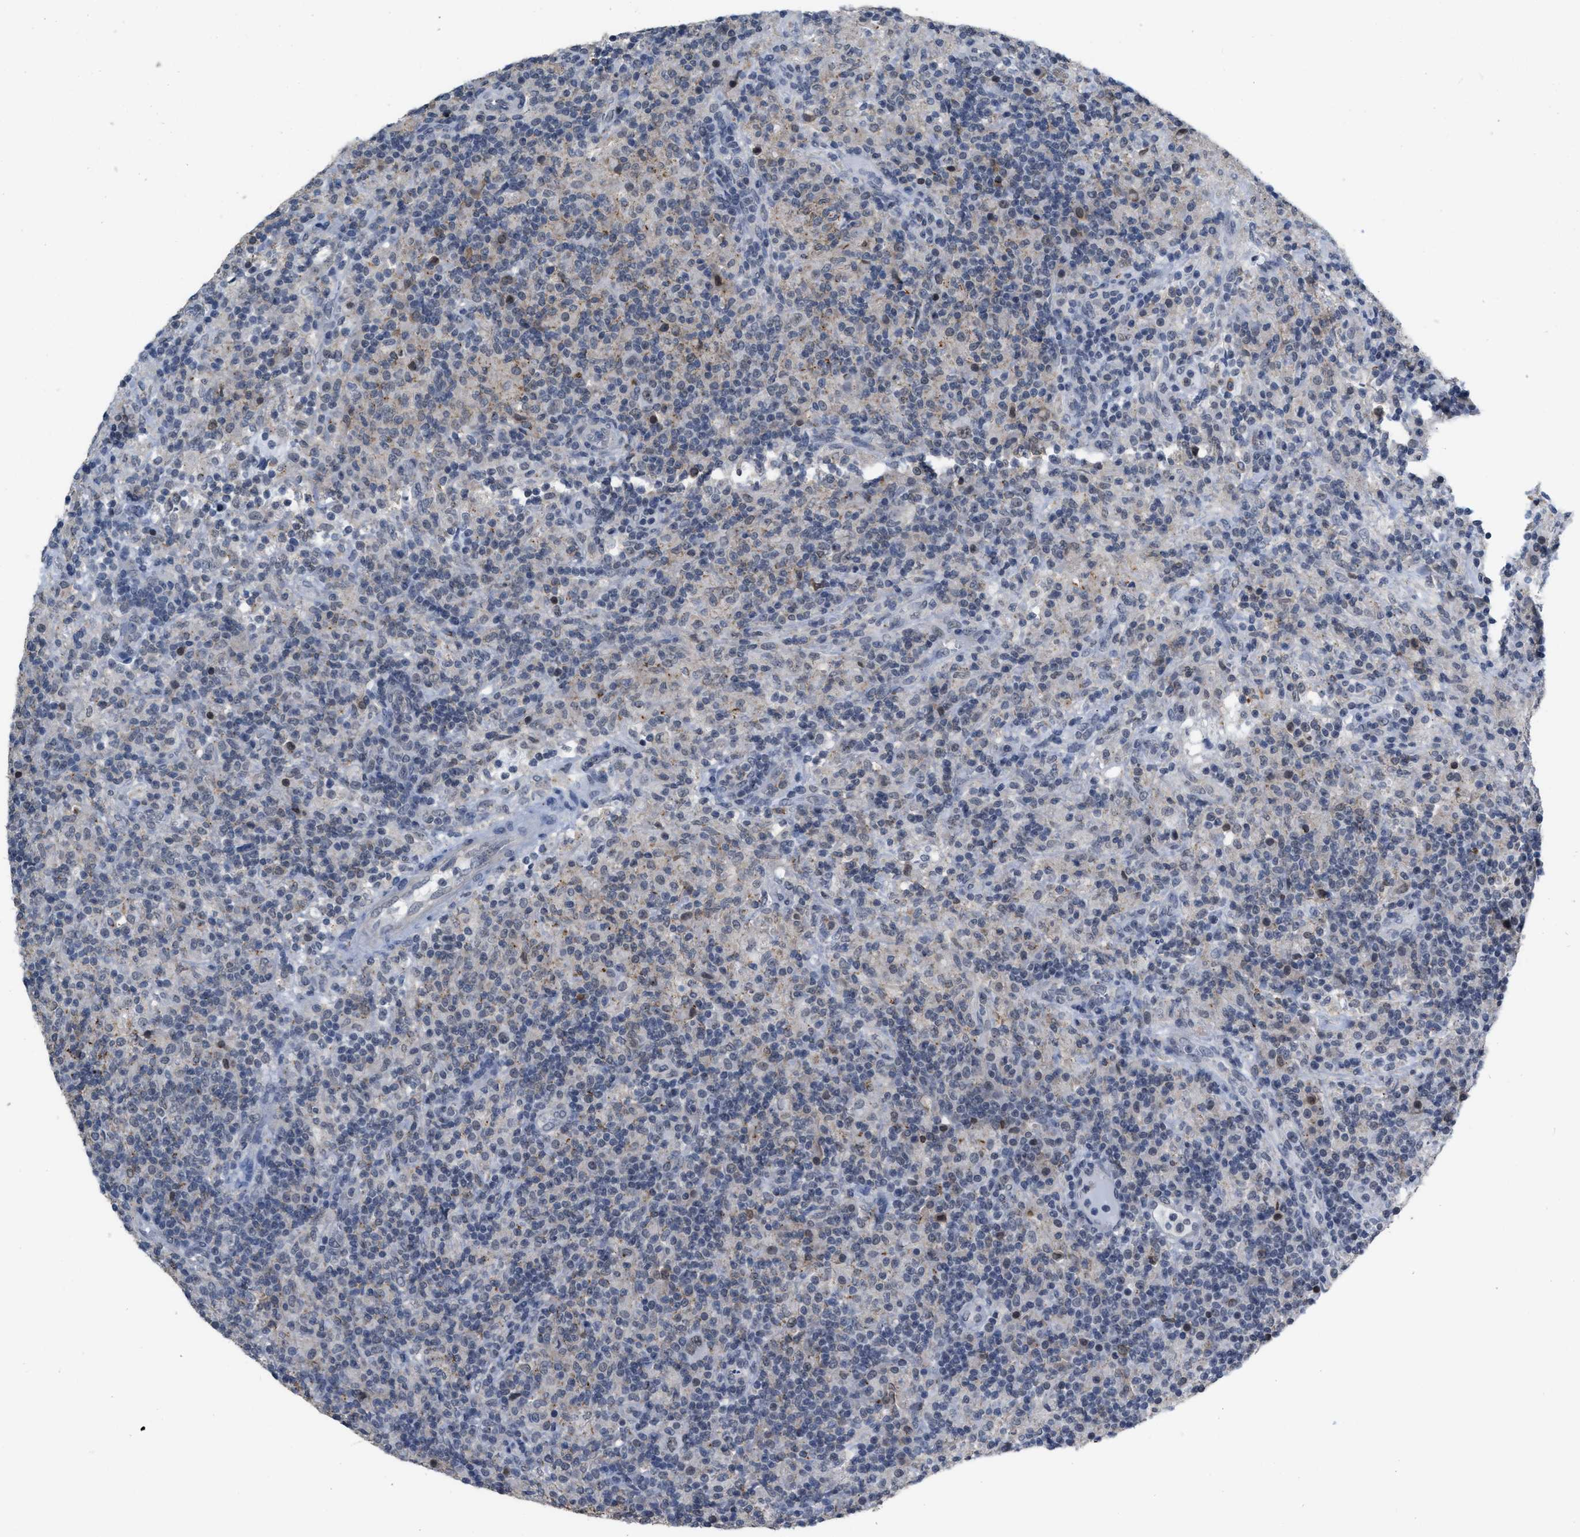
{"staining": {"intensity": "weak", "quantity": "25%-75%", "location": "nuclear"}, "tissue": "lymphoma", "cell_type": "Tumor cells", "image_type": "cancer", "snomed": [{"axis": "morphology", "description": "Hodgkin's disease, NOS"}, {"axis": "topography", "description": "Lymph node"}], "caption": "Hodgkin's disease stained with a protein marker demonstrates weak staining in tumor cells.", "gene": "BAIAP2L1", "patient": {"sex": "male", "age": 70}}